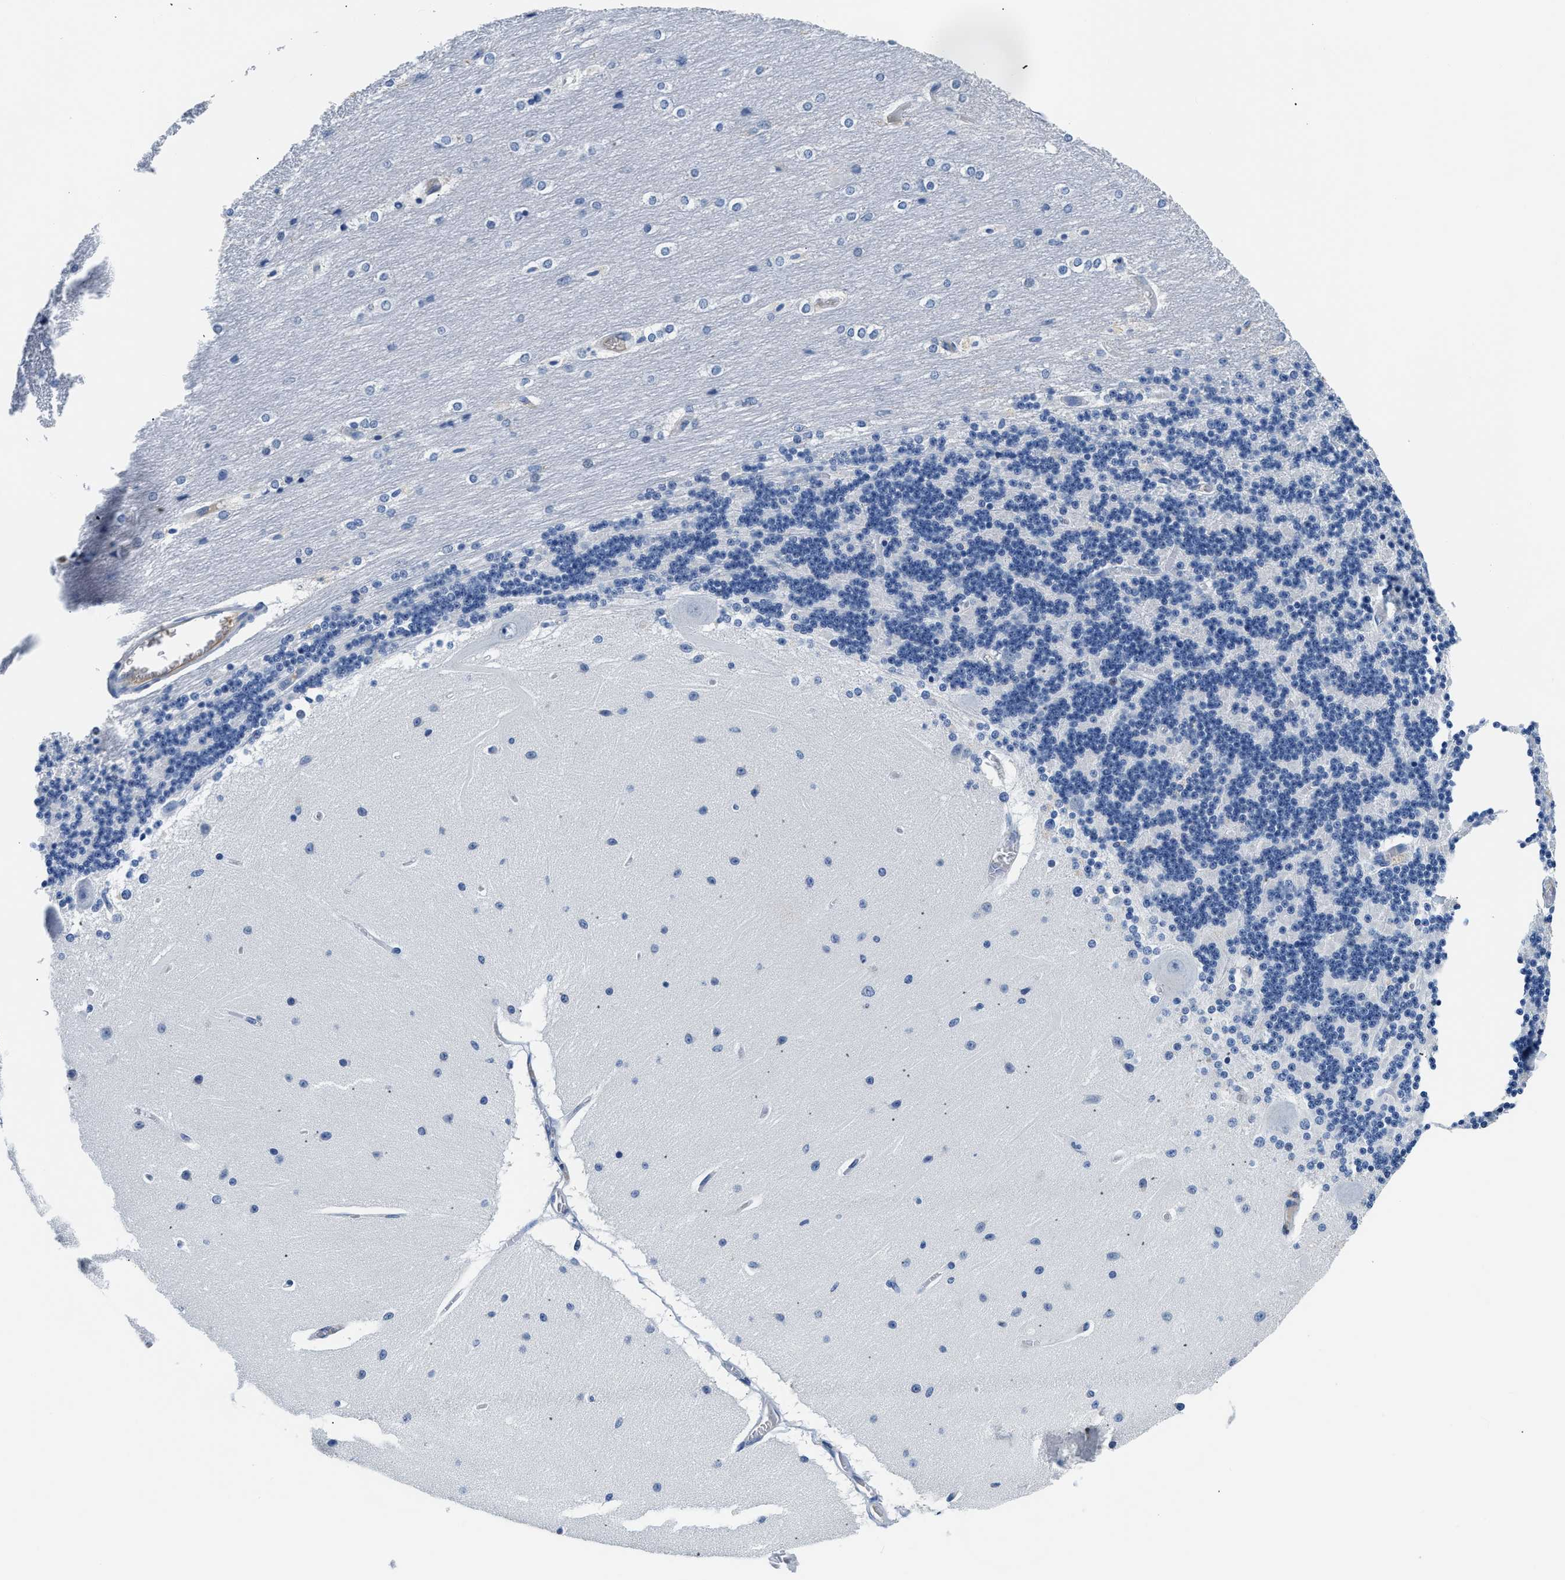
{"staining": {"intensity": "negative", "quantity": "none", "location": "none"}, "tissue": "cerebellum", "cell_type": "Cells in granular layer", "image_type": "normal", "snomed": [{"axis": "morphology", "description": "Normal tissue, NOS"}, {"axis": "topography", "description": "Cerebellum"}], "caption": "Protein analysis of benign cerebellum exhibits no significant positivity in cells in granular layer. The staining was performed using DAB to visualize the protein expression in brown, while the nuclei were stained in blue with hematoxylin (Magnification: 20x).", "gene": "PCK2", "patient": {"sex": "female", "age": 54}}